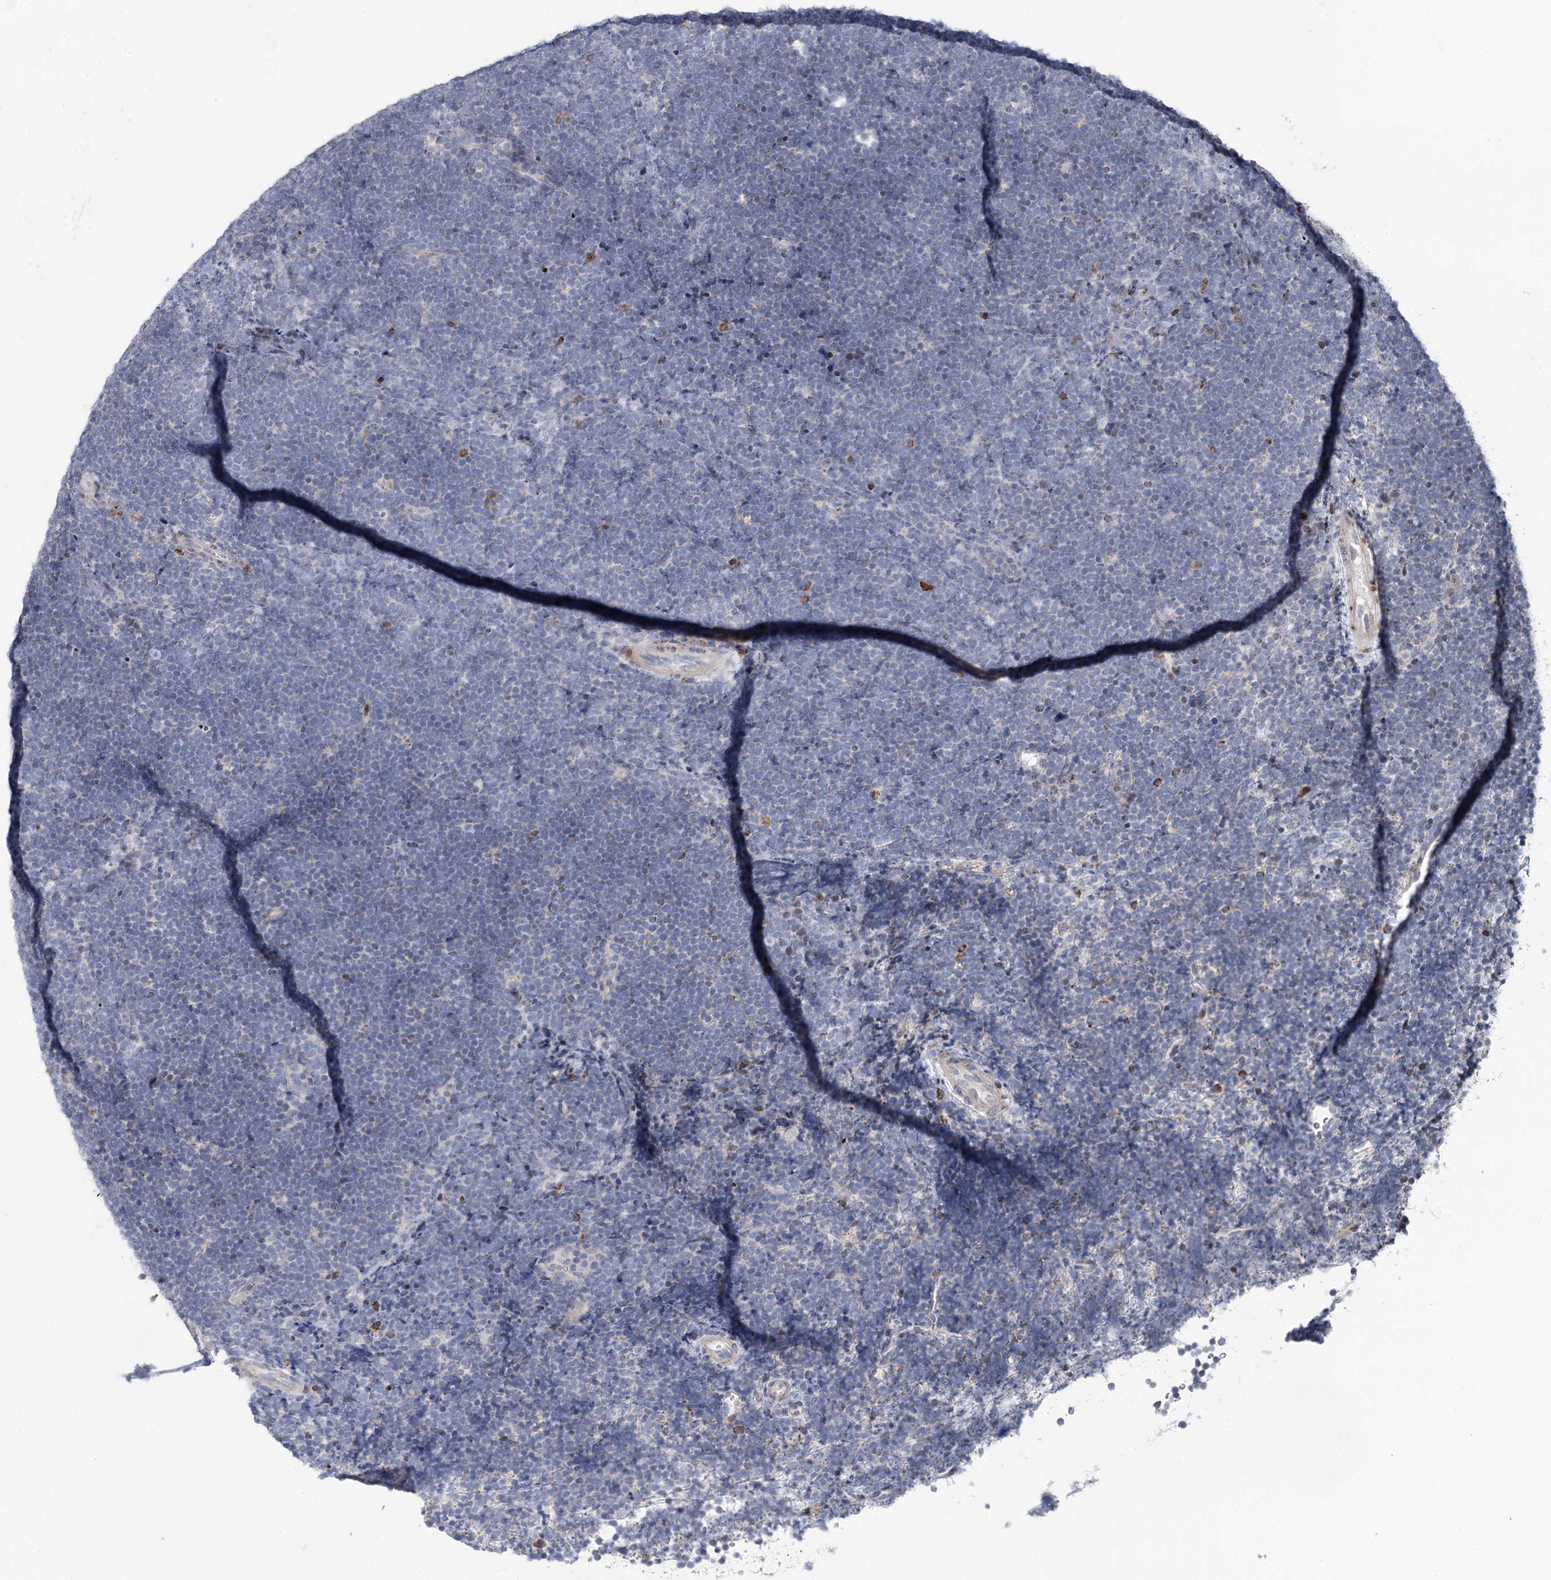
{"staining": {"intensity": "negative", "quantity": "none", "location": "none"}, "tissue": "lymphoma", "cell_type": "Tumor cells", "image_type": "cancer", "snomed": [{"axis": "morphology", "description": "Malignant lymphoma, non-Hodgkin's type, High grade"}, {"axis": "topography", "description": "Lymph node"}], "caption": "DAB (3,3'-diaminobenzidine) immunohistochemical staining of malignant lymphoma, non-Hodgkin's type (high-grade) exhibits no significant expression in tumor cells.", "gene": "PTGR1", "patient": {"sex": "male", "age": 13}}